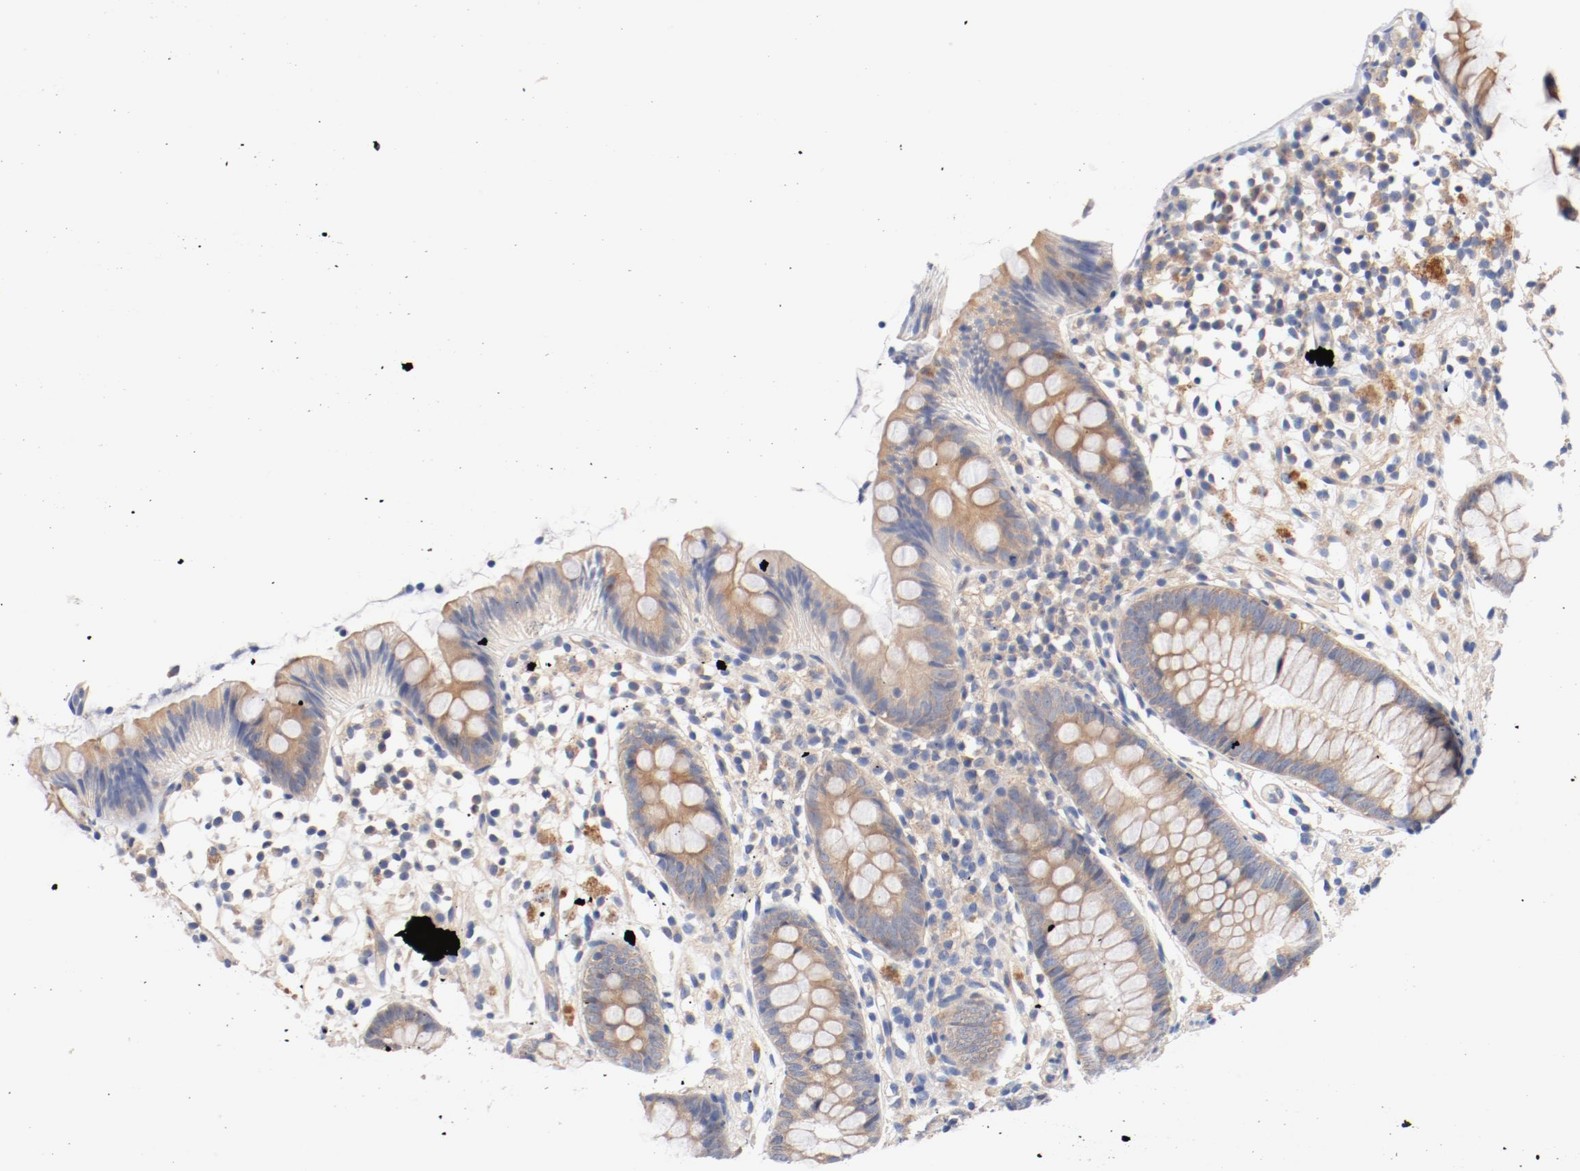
{"staining": {"intensity": "weak", "quantity": ">75%", "location": "cytoplasmic/membranous"}, "tissue": "appendix", "cell_type": "Glandular cells", "image_type": "normal", "snomed": [{"axis": "morphology", "description": "Normal tissue, NOS"}, {"axis": "topography", "description": "Appendix"}], "caption": "Immunohistochemistry micrograph of unremarkable appendix stained for a protein (brown), which demonstrates low levels of weak cytoplasmic/membranous expression in about >75% of glandular cells.", "gene": "DYNC1H1", "patient": {"sex": "male", "age": 38}}